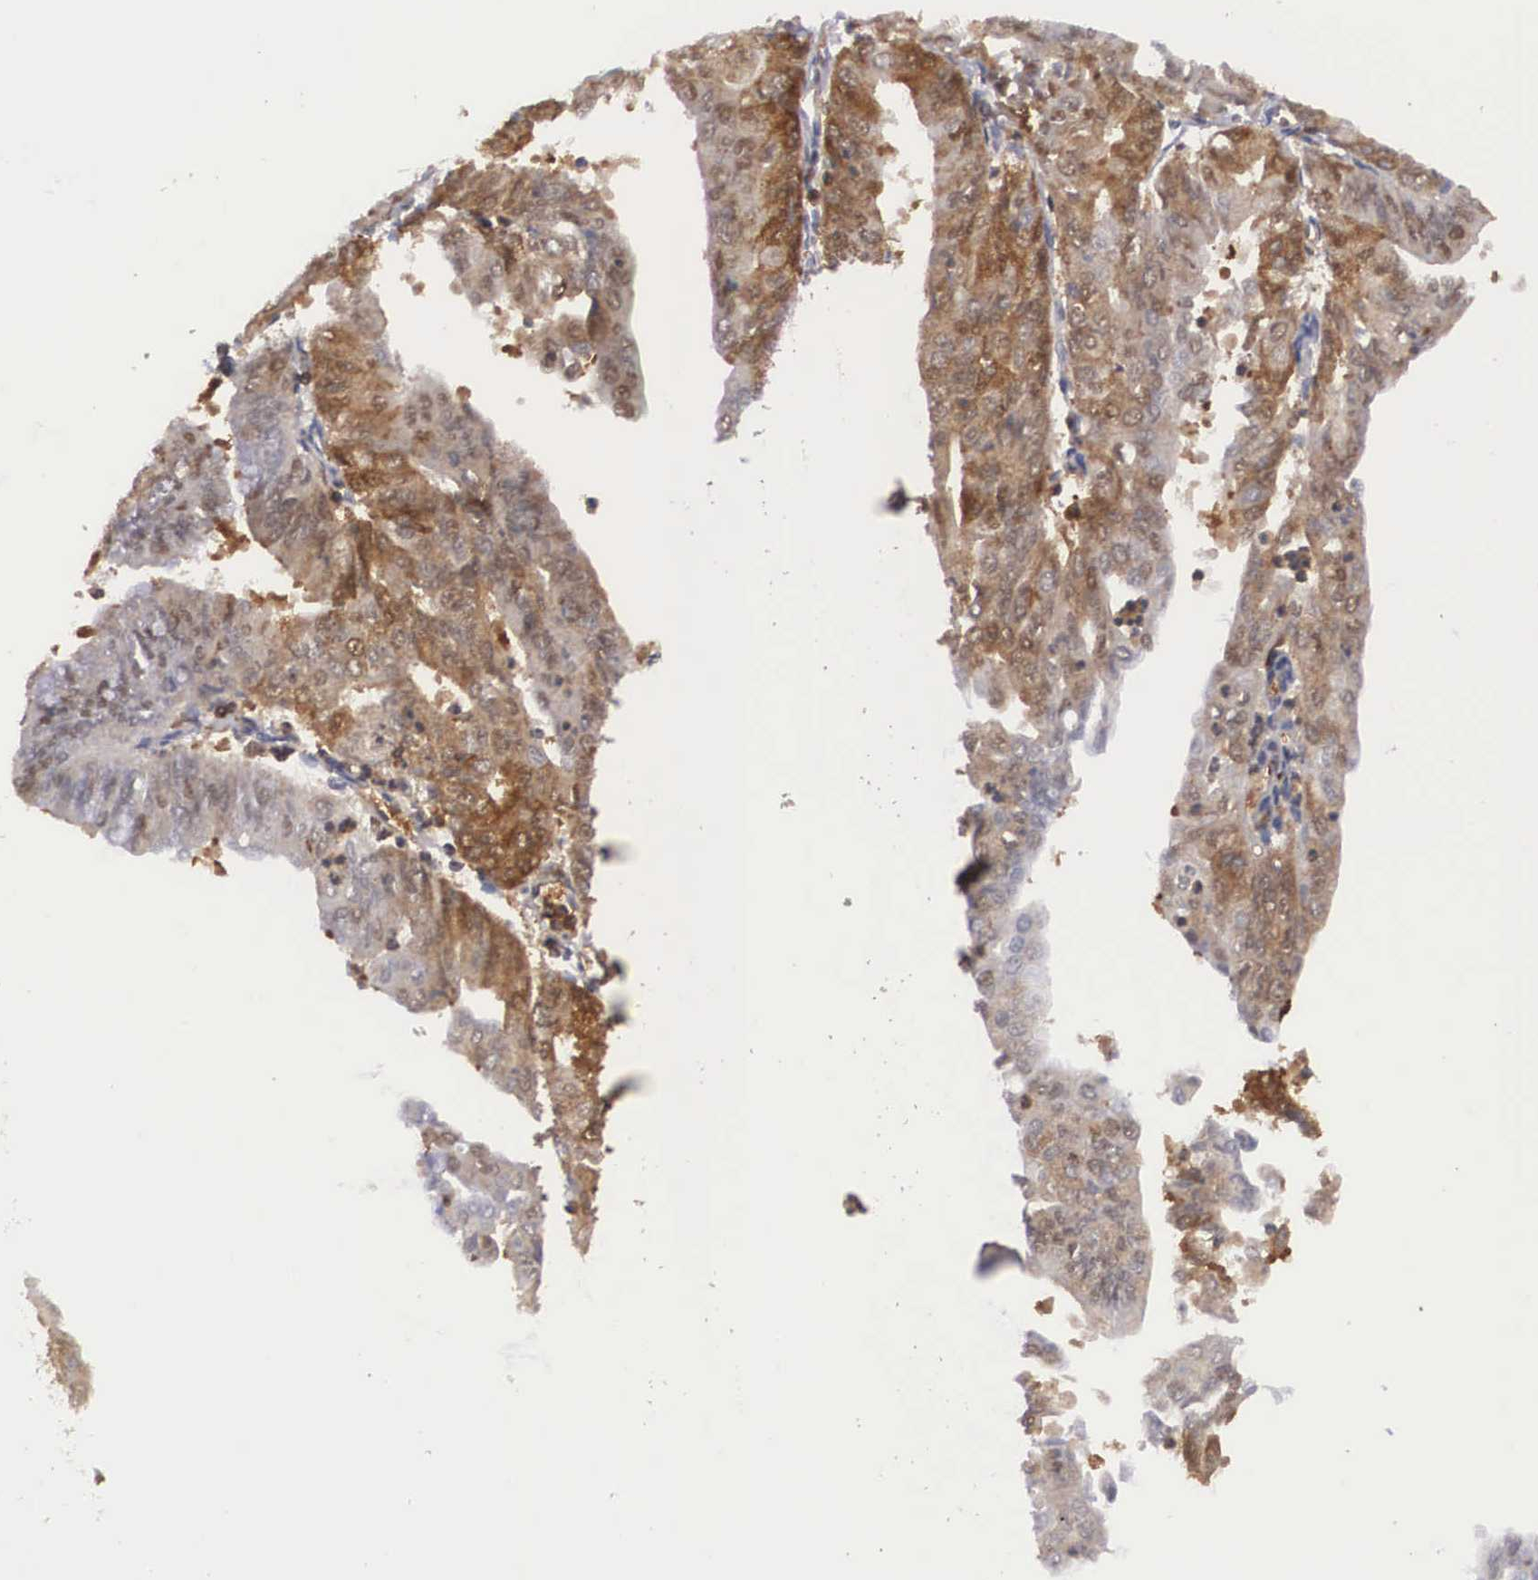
{"staining": {"intensity": "moderate", "quantity": ">75%", "location": "cytoplasmic/membranous,nuclear"}, "tissue": "endometrial cancer", "cell_type": "Tumor cells", "image_type": "cancer", "snomed": [{"axis": "morphology", "description": "Adenocarcinoma, NOS"}, {"axis": "topography", "description": "Endometrium"}], "caption": "A brown stain highlights moderate cytoplasmic/membranous and nuclear positivity of a protein in endometrial cancer (adenocarcinoma) tumor cells.", "gene": "ADSL", "patient": {"sex": "female", "age": 79}}